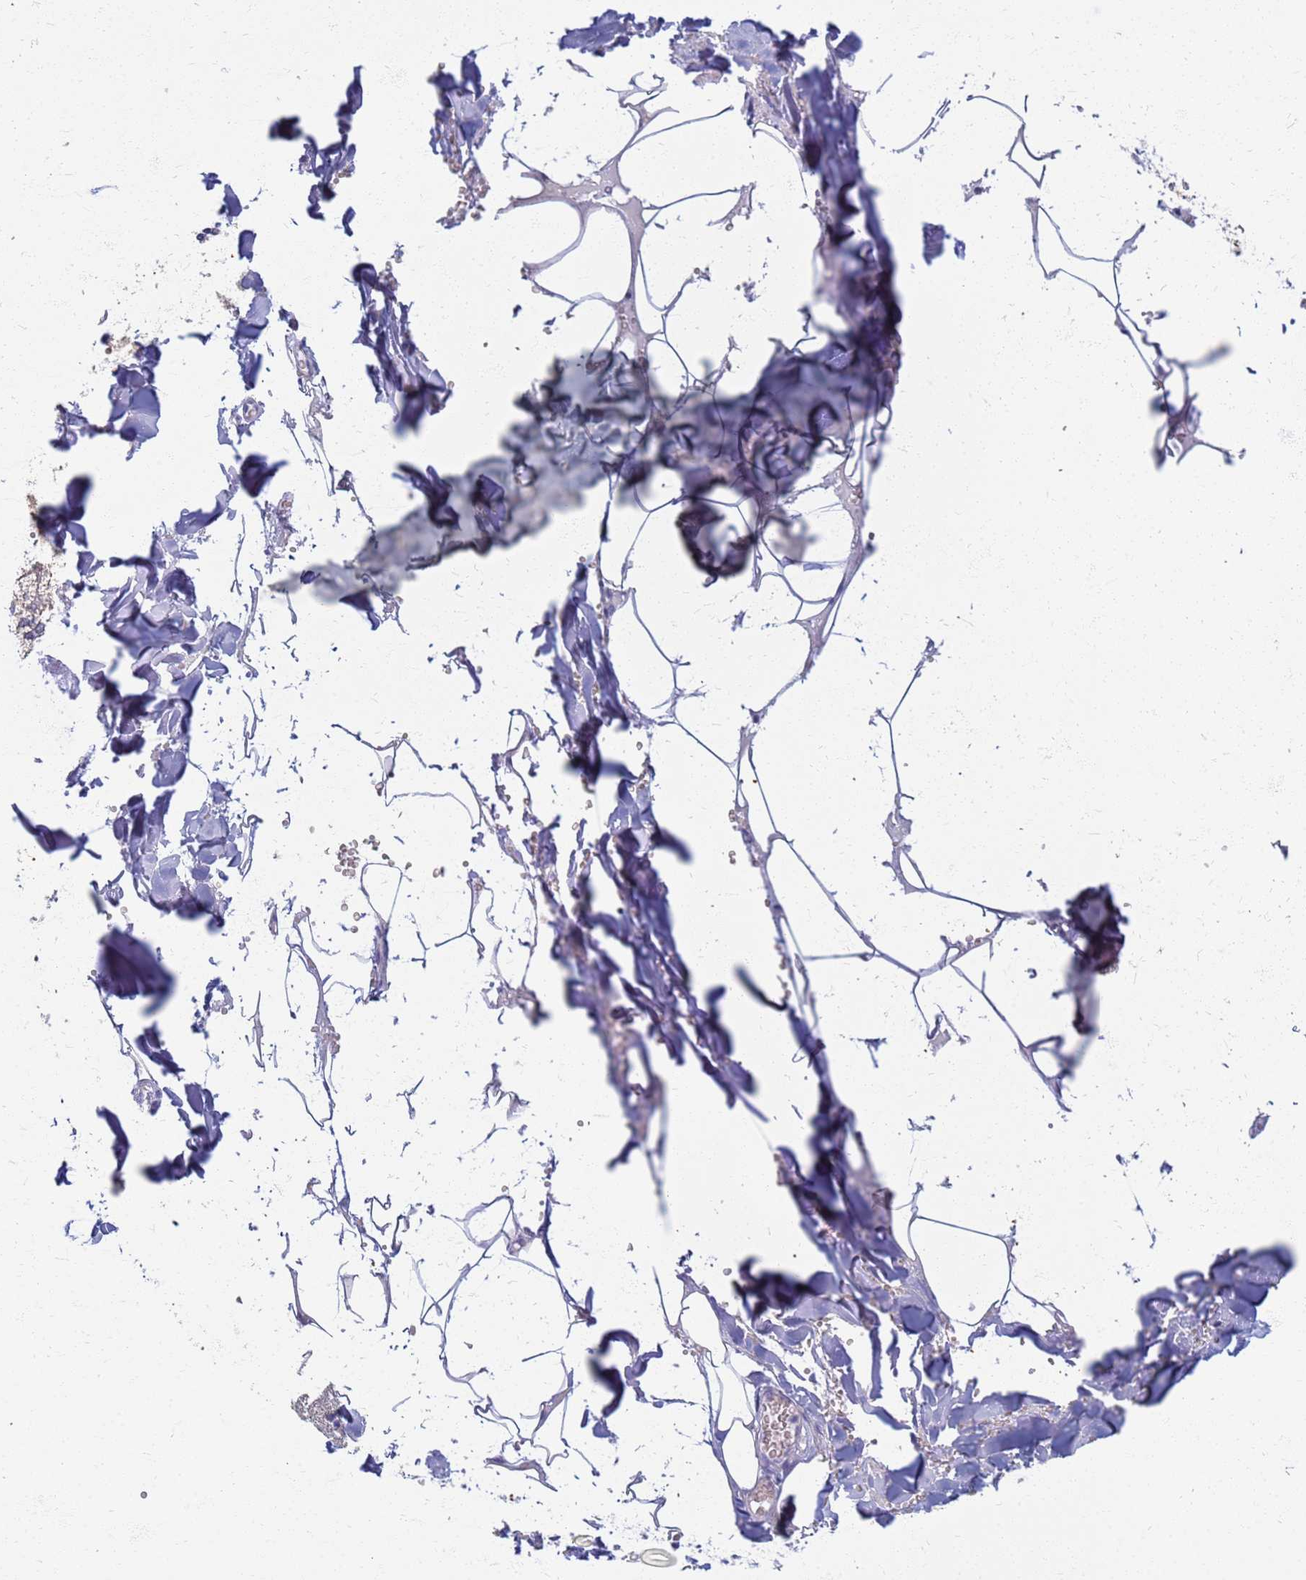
{"staining": {"intensity": "negative", "quantity": "none", "location": "none"}, "tissue": "adipose tissue", "cell_type": "Adipocytes", "image_type": "normal", "snomed": [{"axis": "morphology", "description": "Normal tissue, NOS"}, {"axis": "topography", "description": "Salivary gland"}, {"axis": "topography", "description": "Peripheral nerve tissue"}], "caption": "The micrograph reveals no significant positivity in adipocytes of adipose tissue.", "gene": "EEA1", "patient": {"sex": "male", "age": 38}}